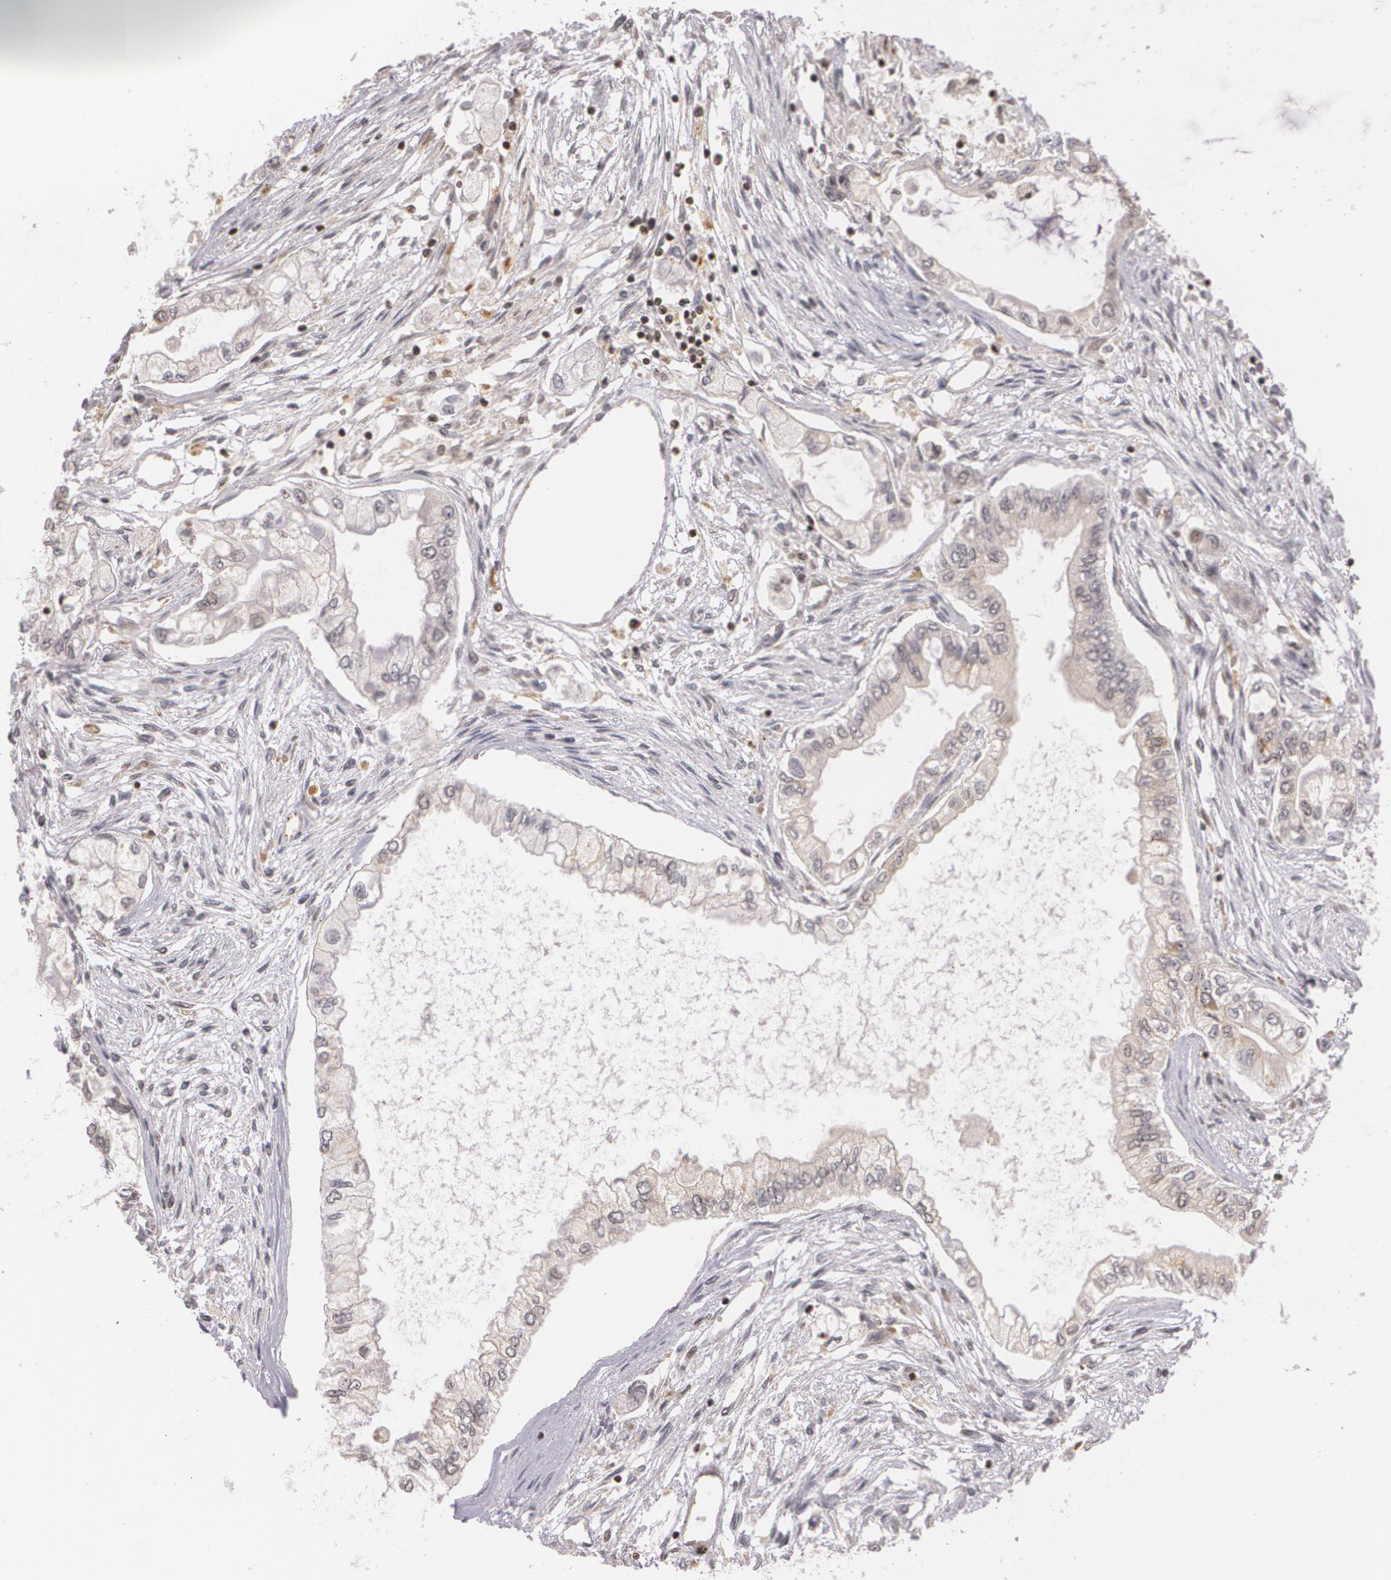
{"staining": {"intensity": "weak", "quantity": "<25%", "location": "cytoplasmic/membranous"}, "tissue": "pancreatic cancer", "cell_type": "Tumor cells", "image_type": "cancer", "snomed": [{"axis": "morphology", "description": "Adenocarcinoma, NOS"}, {"axis": "topography", "description": "Pancreas"}], "caption": "Pancreatic cancer (adenocarcinoma) was stained to show a protein in brown. There is no significant staining in tumor cells.", "gene": "VAV3", "patient": {"sex": "male", "age": 79}}